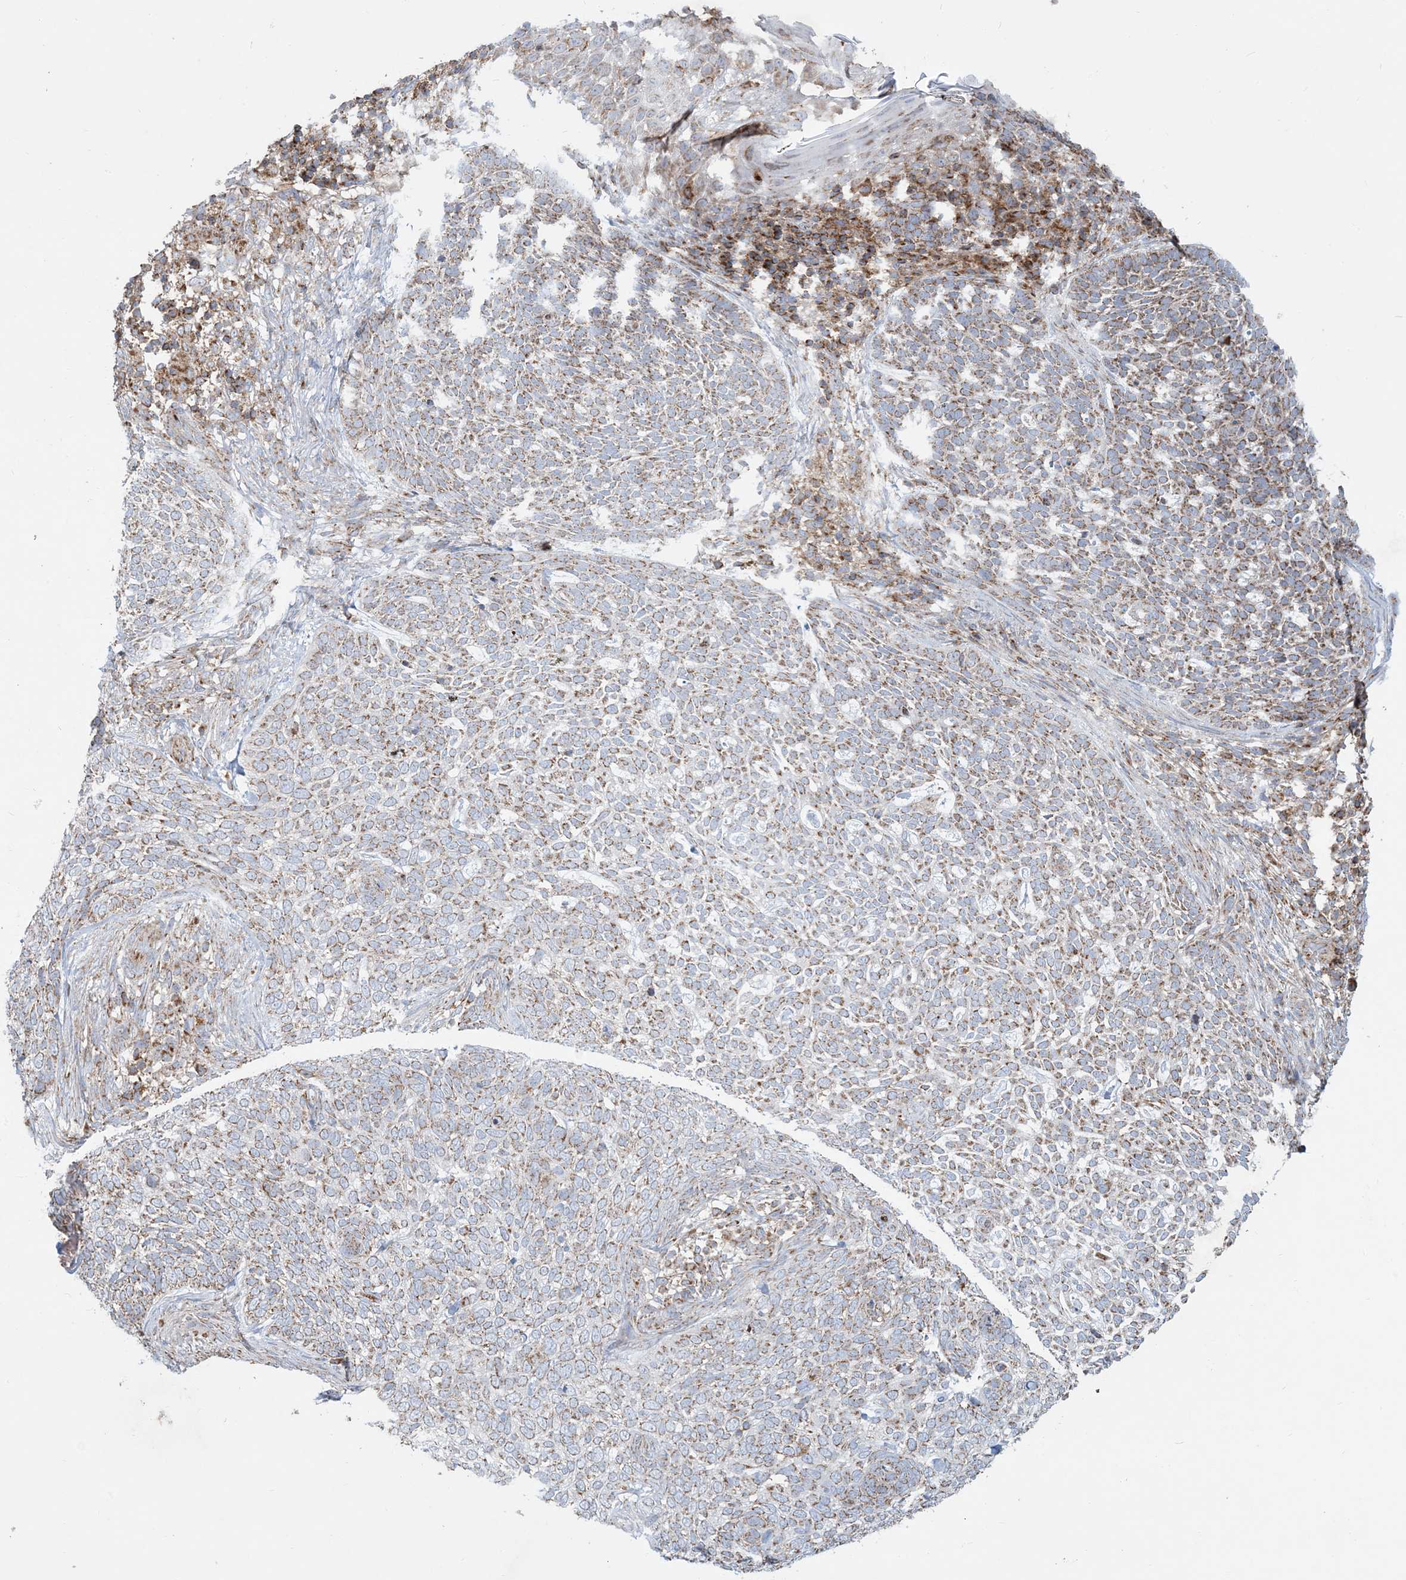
{"staining": {"intensity": "moderate", "quantity": ">75%", "location": "cytoplasmic/membranous"}, "tissue": "skin cancer", "cell_type": "Tumor cells", "image_type": "cancer", "snomed": [{"axis": "morphology", "description": "Basal cell carcinoma"}, {"axis": "topography", "description": "Skin"}], "caption": "A brown stain labels moderate cytoplasmic/membranous positivity of a protein in skin basal cell carcinoma tumor cells.", "gene": "BEND4", "patient": {"sex": "female", "age": 64}}